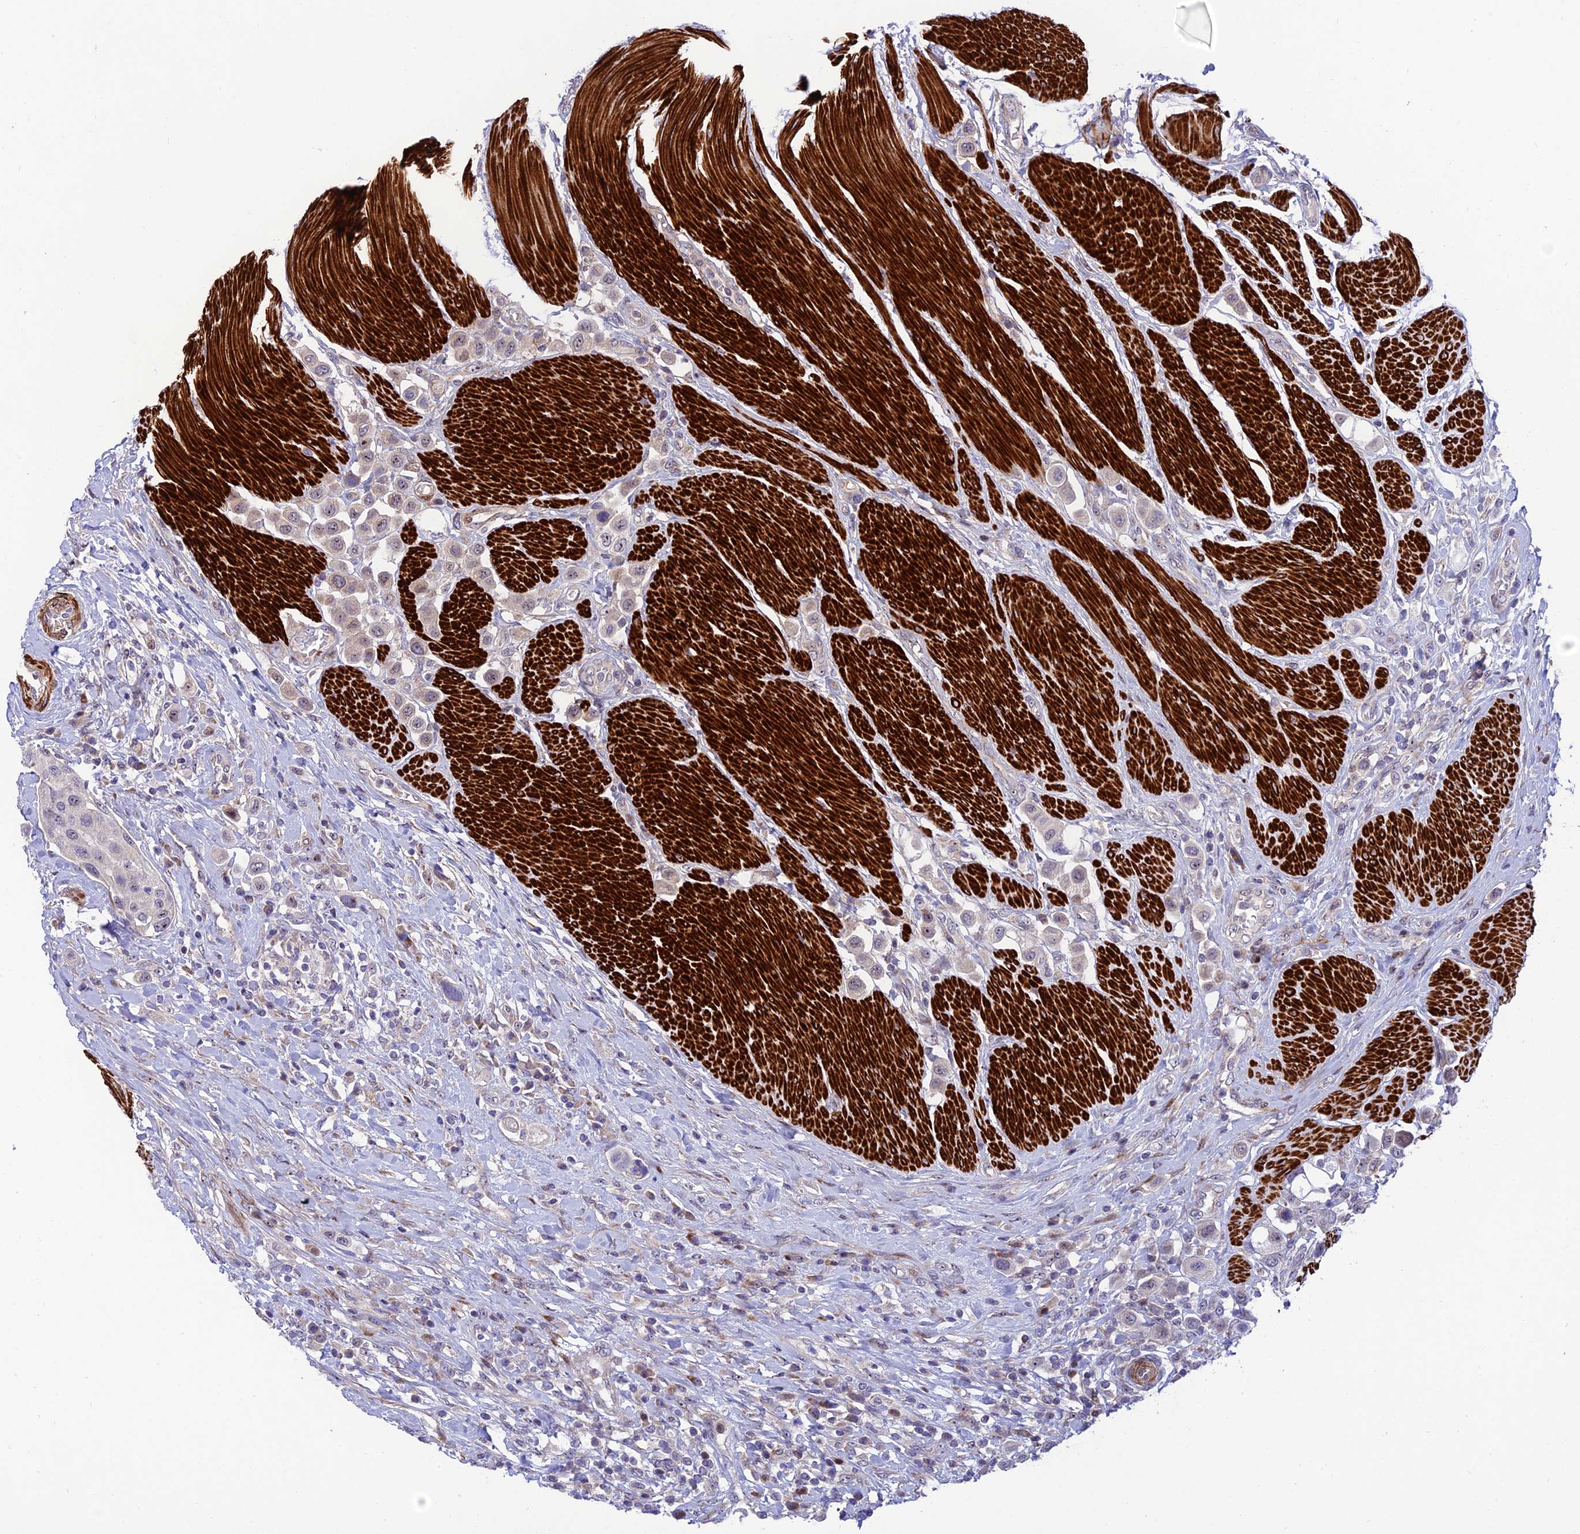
{"staining": {"intensity": "negative", "quantity": "none", "location": "none"}, "tissue": "urothelial cancer", "cell_type": "Tumor cells", "image_type": "cancer", "snomed": [{"axis": "morphology", "description": "Urothelial carcinoma, High grade"}, {"axis": "topography", "description": "Urinary bladder"}], "caption": "Immunohistochemical staining of human urothelial cancer reveals no significant expression in tumor cells.", "gene": "KBTBD7", "patient": {"sex": "male", "age": 50}}